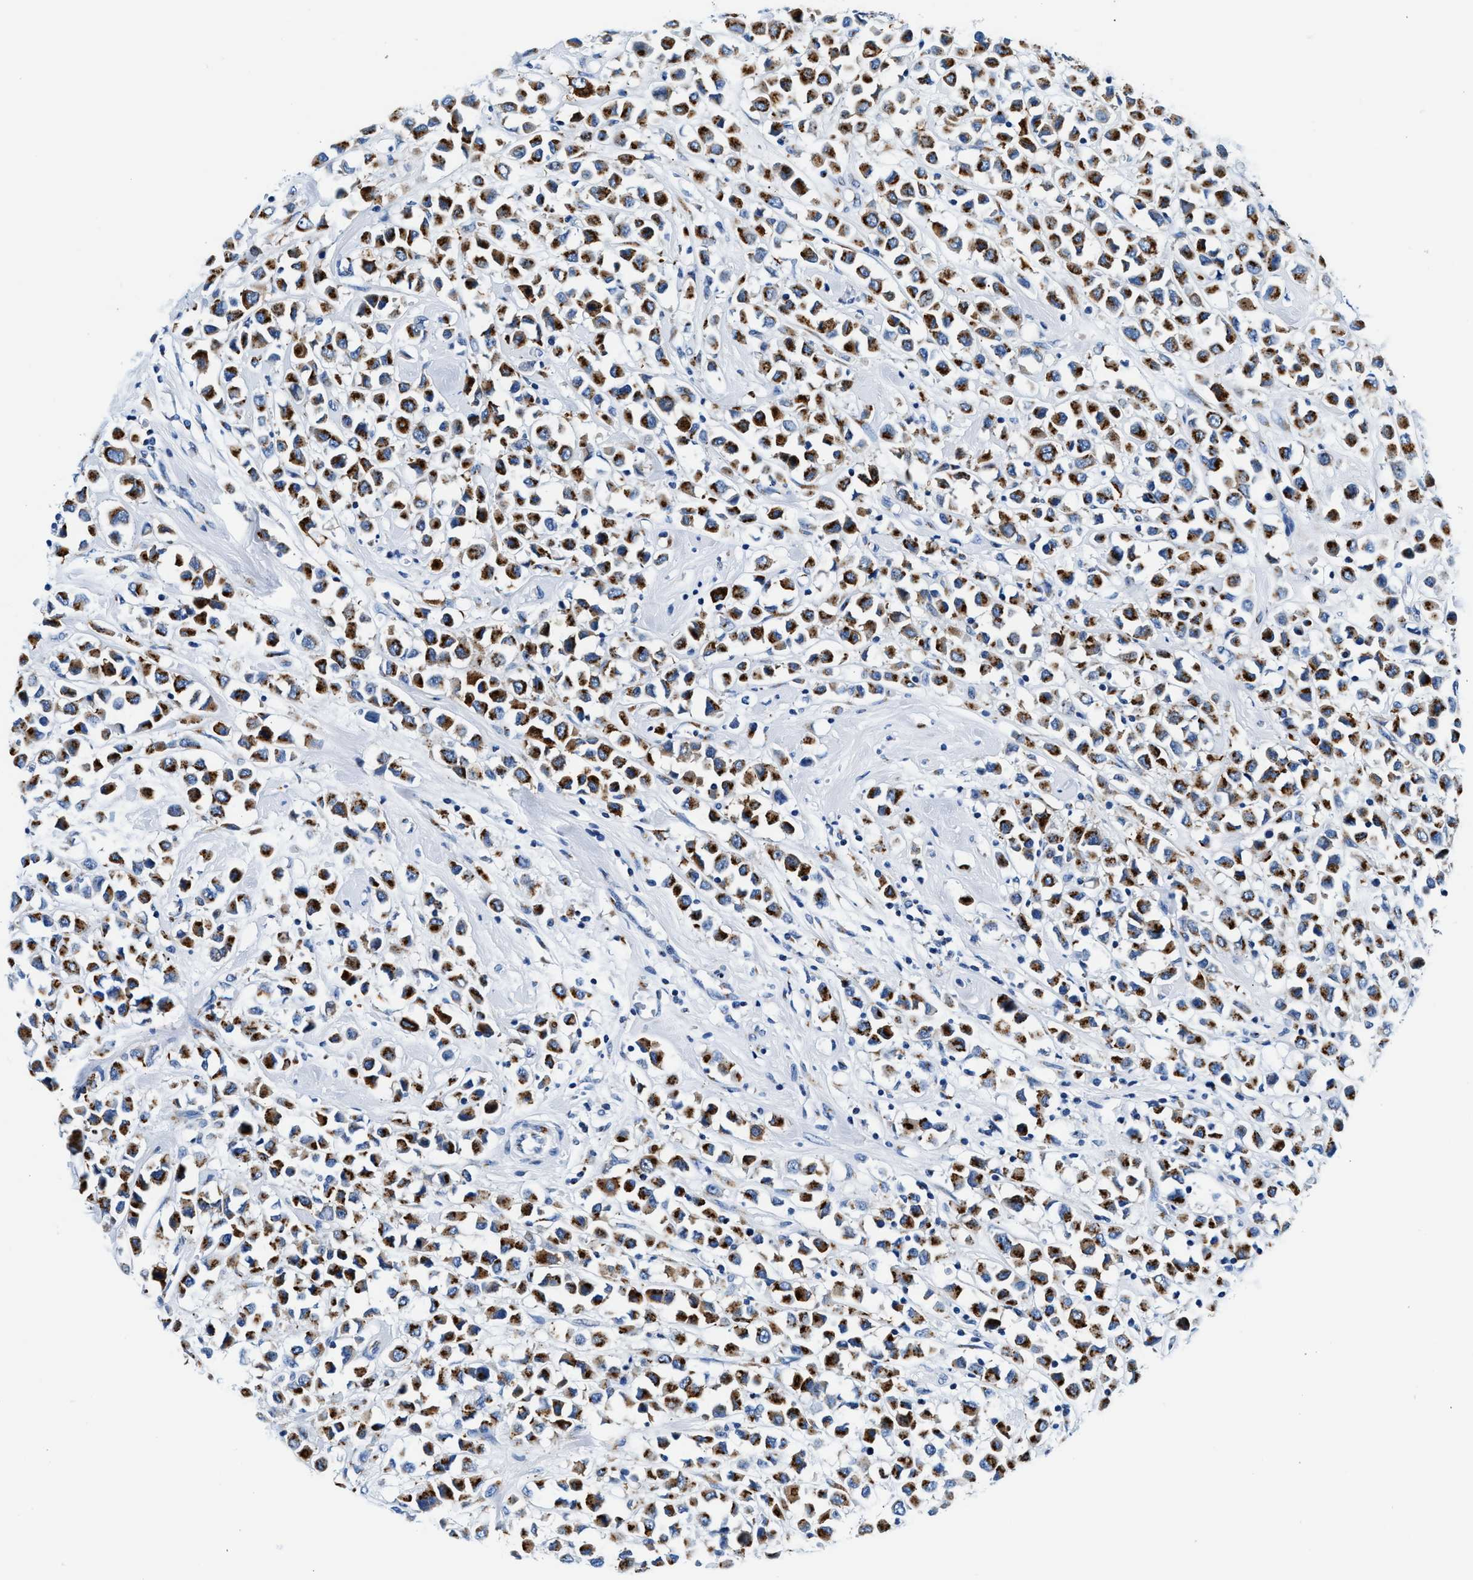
{"staining": {"intensity": "strong", "quantity": ">75%", "location": "cytoplasmic/membranous"}, "tissue": "breast cancer", "cell_type": "Tumor cells", "image_type": "cancer", "snomed": [{"axis": "morphology", "description": "Duct carcinoma"}, {"axis": "topography", "description": "Breast"}], "caption": "About >75% of tumor cells in breast cancer (invasive ductal carcinoma) exhibit strong cytoplasmic/membranous protein expression as visualized by brown immunohistochemical staining.", "gene": "VPS53", "patient": {"sex": "female", "age": 61}}